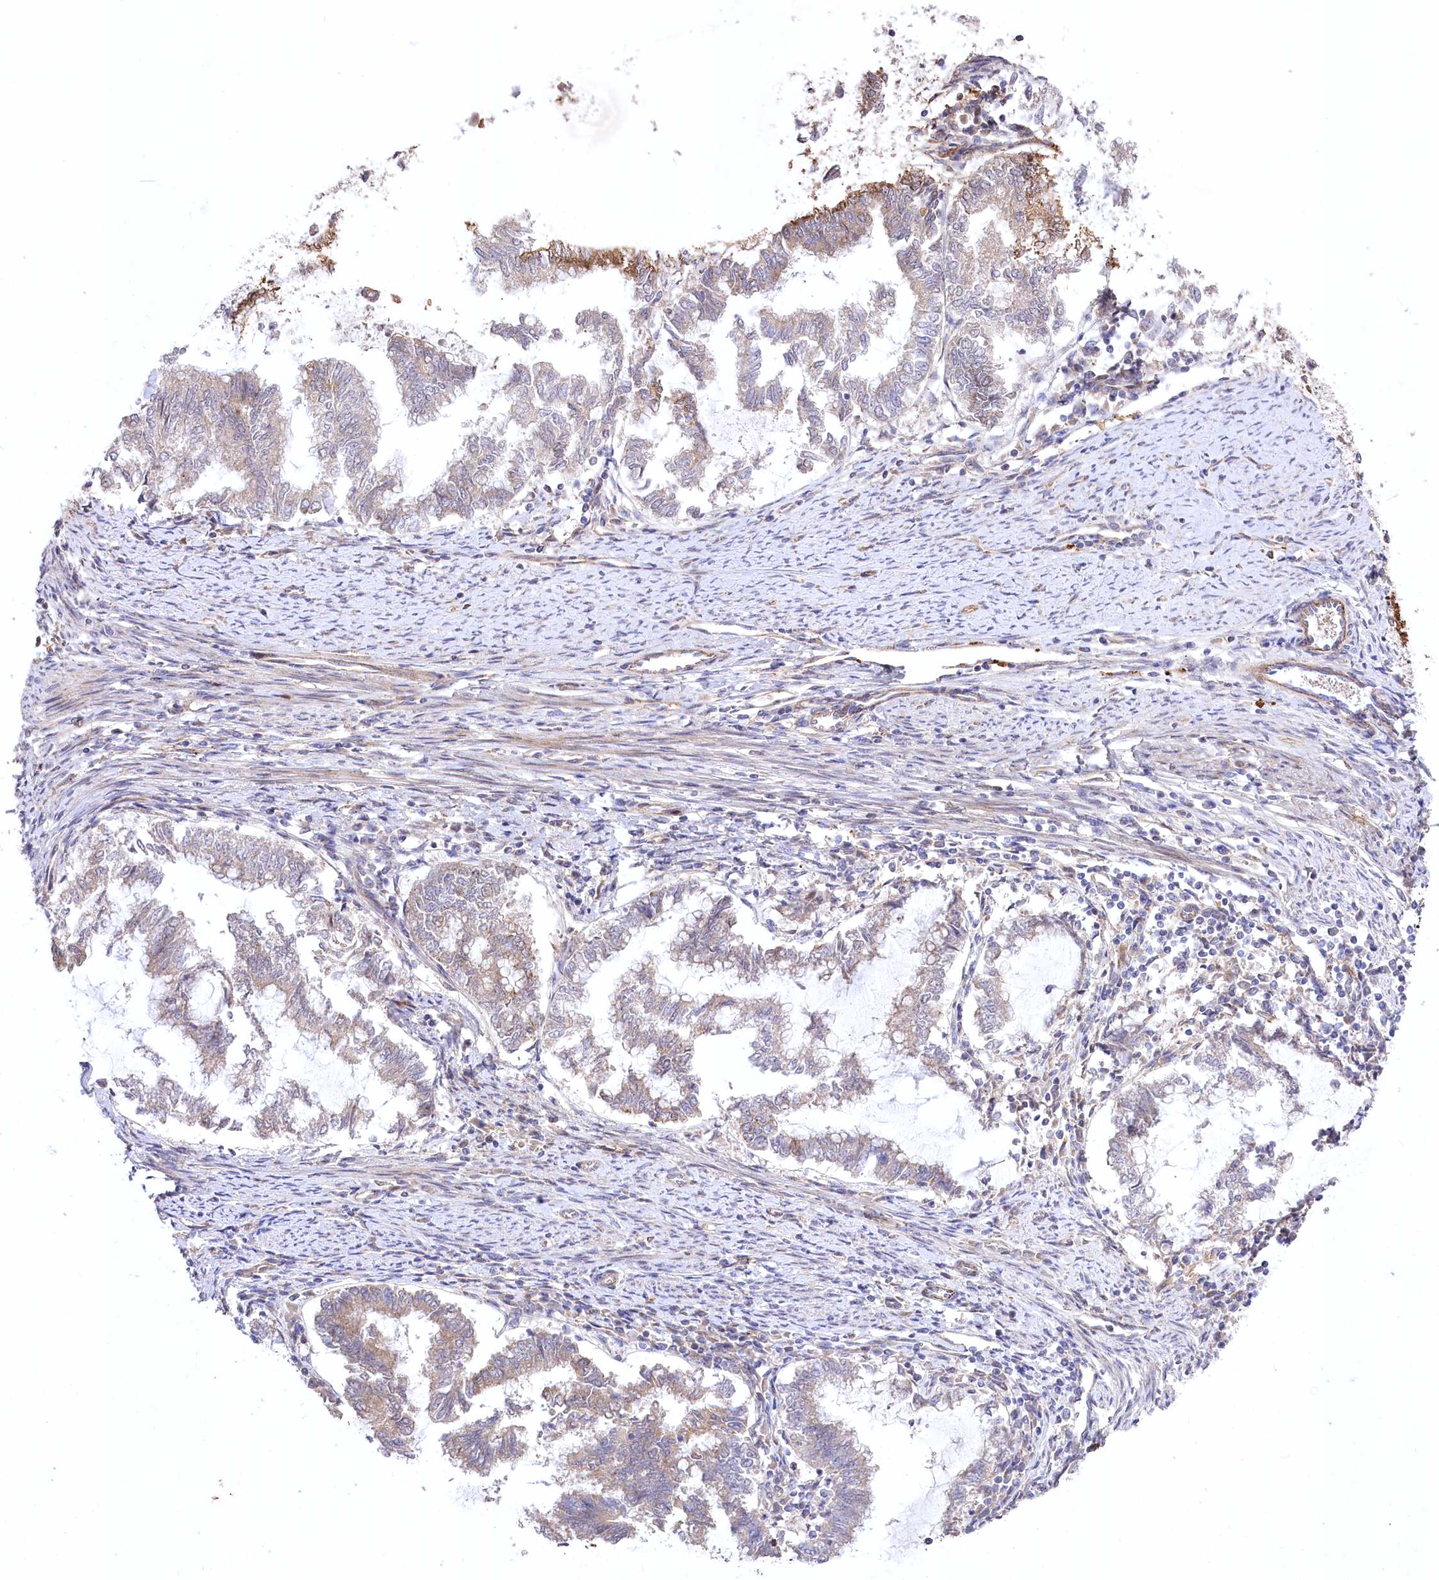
{"staining": {"intensity": "negative", "quantity": "none", "location": "none"}, "tissue": "endometrial cancer", "cell_type": "Tumor cells", "image_type": "cancer", "snomed": [{"axis": "morphology", "description": "Adenocarcinoma, NOS"}, {"axis": "topography", "description": "Endometrium"}], "caption": "Image shows no protein staining in tumor cells of adenocarcinoma (endometrial) tissue.", "gene": "TRUB1", "patient": {"sex": "female", "age": 79}}